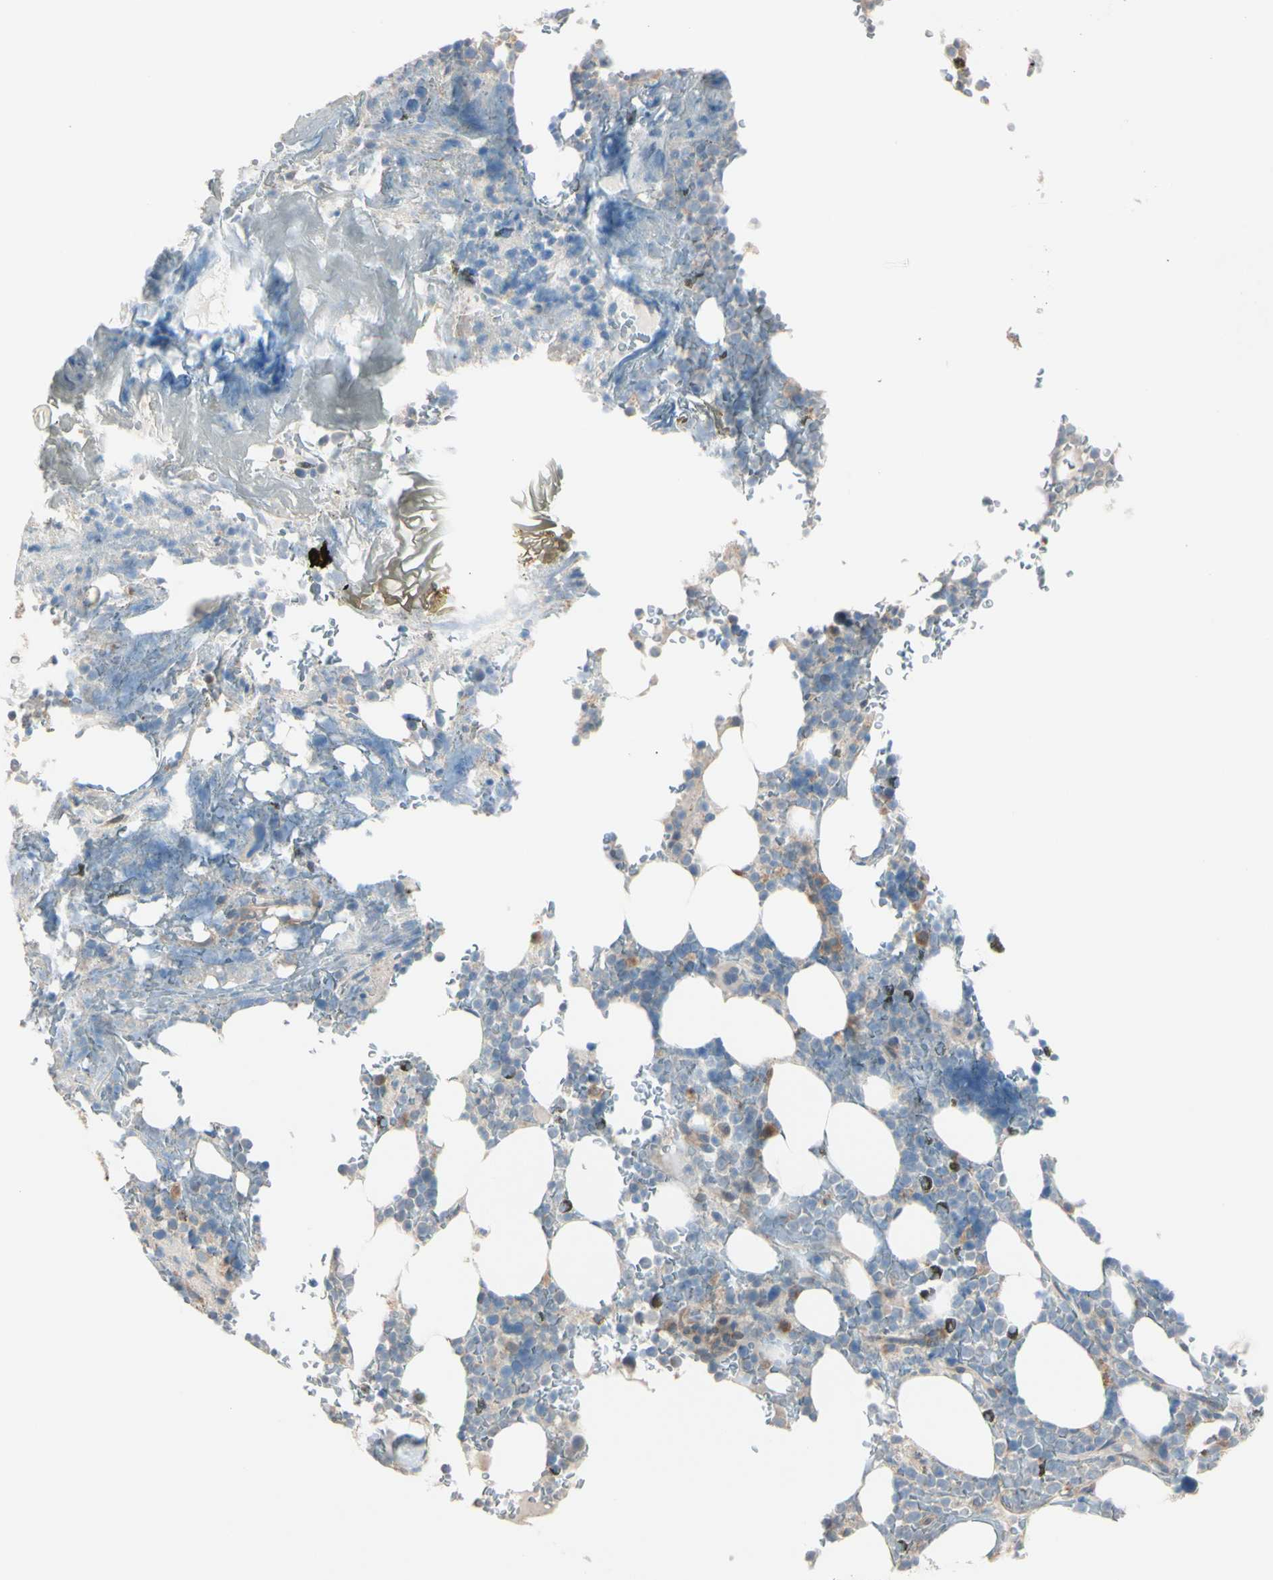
{"staining": {"intensity": "moderate", "quantity": "<25%", "location": "cytoplasmic/membranous"}, "tissue": "bone marrow", "cell_type": "Hematopoietic cells", "image_type": "normal", "snomed": [{"axis": "morphology", "description": "Normal tissue, NOS"}, {"axis": "topography", "description": "Bone marrow"}], "caption": "Immunohistochemical staining of benign human bone marrow exhibits moderate cytoplasmic/membranous protein expression in approximately <25% of hematopoietic cells. Using DAB (3,3'-diaminobenzidine) (brown) and hematoxylin (blue) stains, captured at high magnification using brightfield microscopy.", "gene": "EPHA3", "patient": {"sex": "female", "age": 73}}